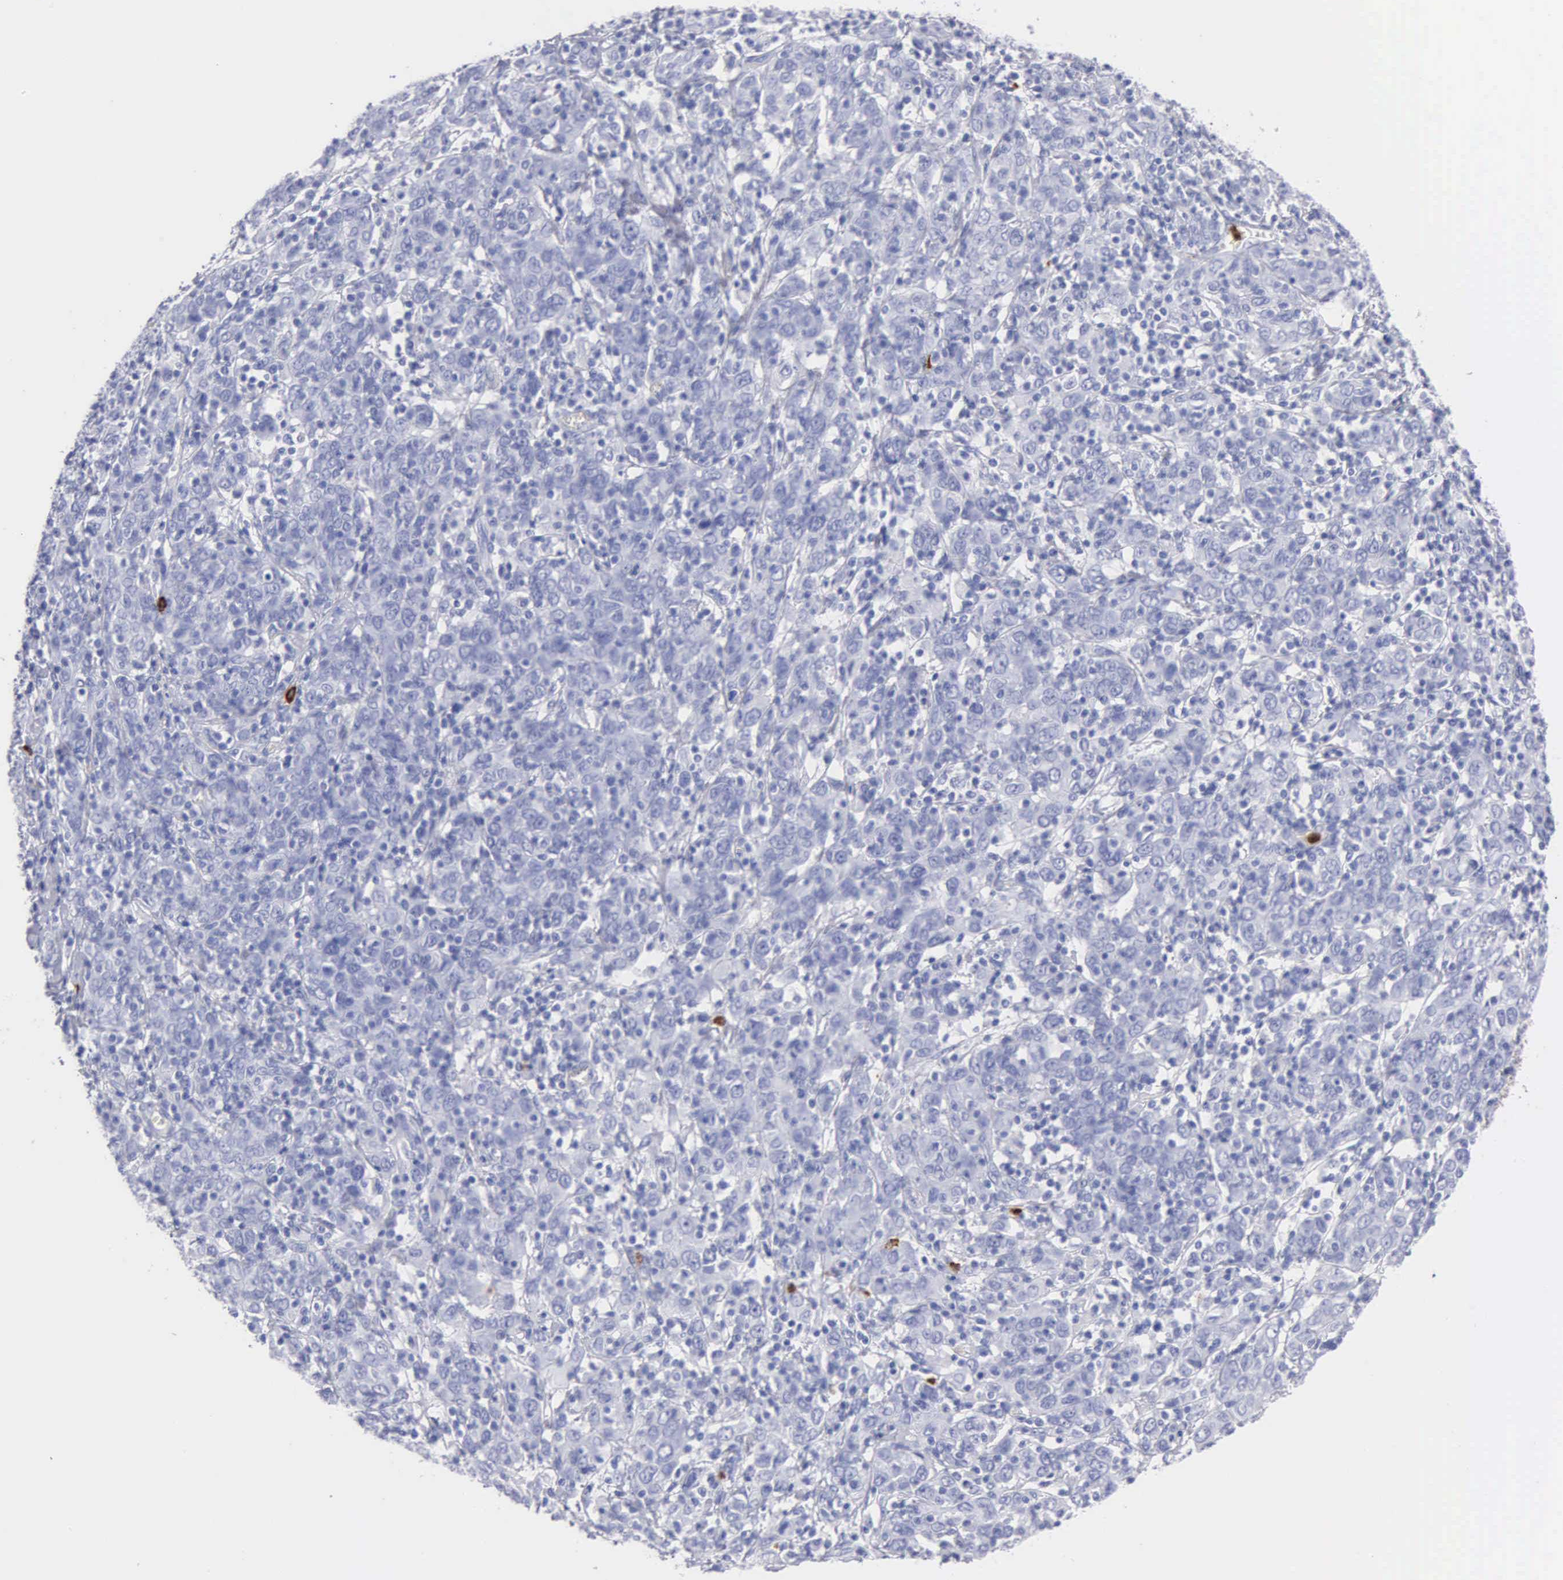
{"staining": {"intensity": "negative", "quantity": "none", "location": "none"}, "tissue": "cervical cancer", "cell_type": "Tumor cells", "image_type": "cancer", "snomed": [{"axis": "morphology", "description": "Normal tissue, NOS"}, {"axis": "morphology", "description": "Squamous cell carcinoma, NOS"}, {"axis": "topography", "description": "Cervix"}], "caption": "High magnification brightfield microscopy of cervical squamous cell carcinoma stained with DAB (brown) and counterstained with hematoxylin (blue): tumor cells show no significant positivity.", "gene": "CTSG", "patient": {"sex": "female", "age": 67}}